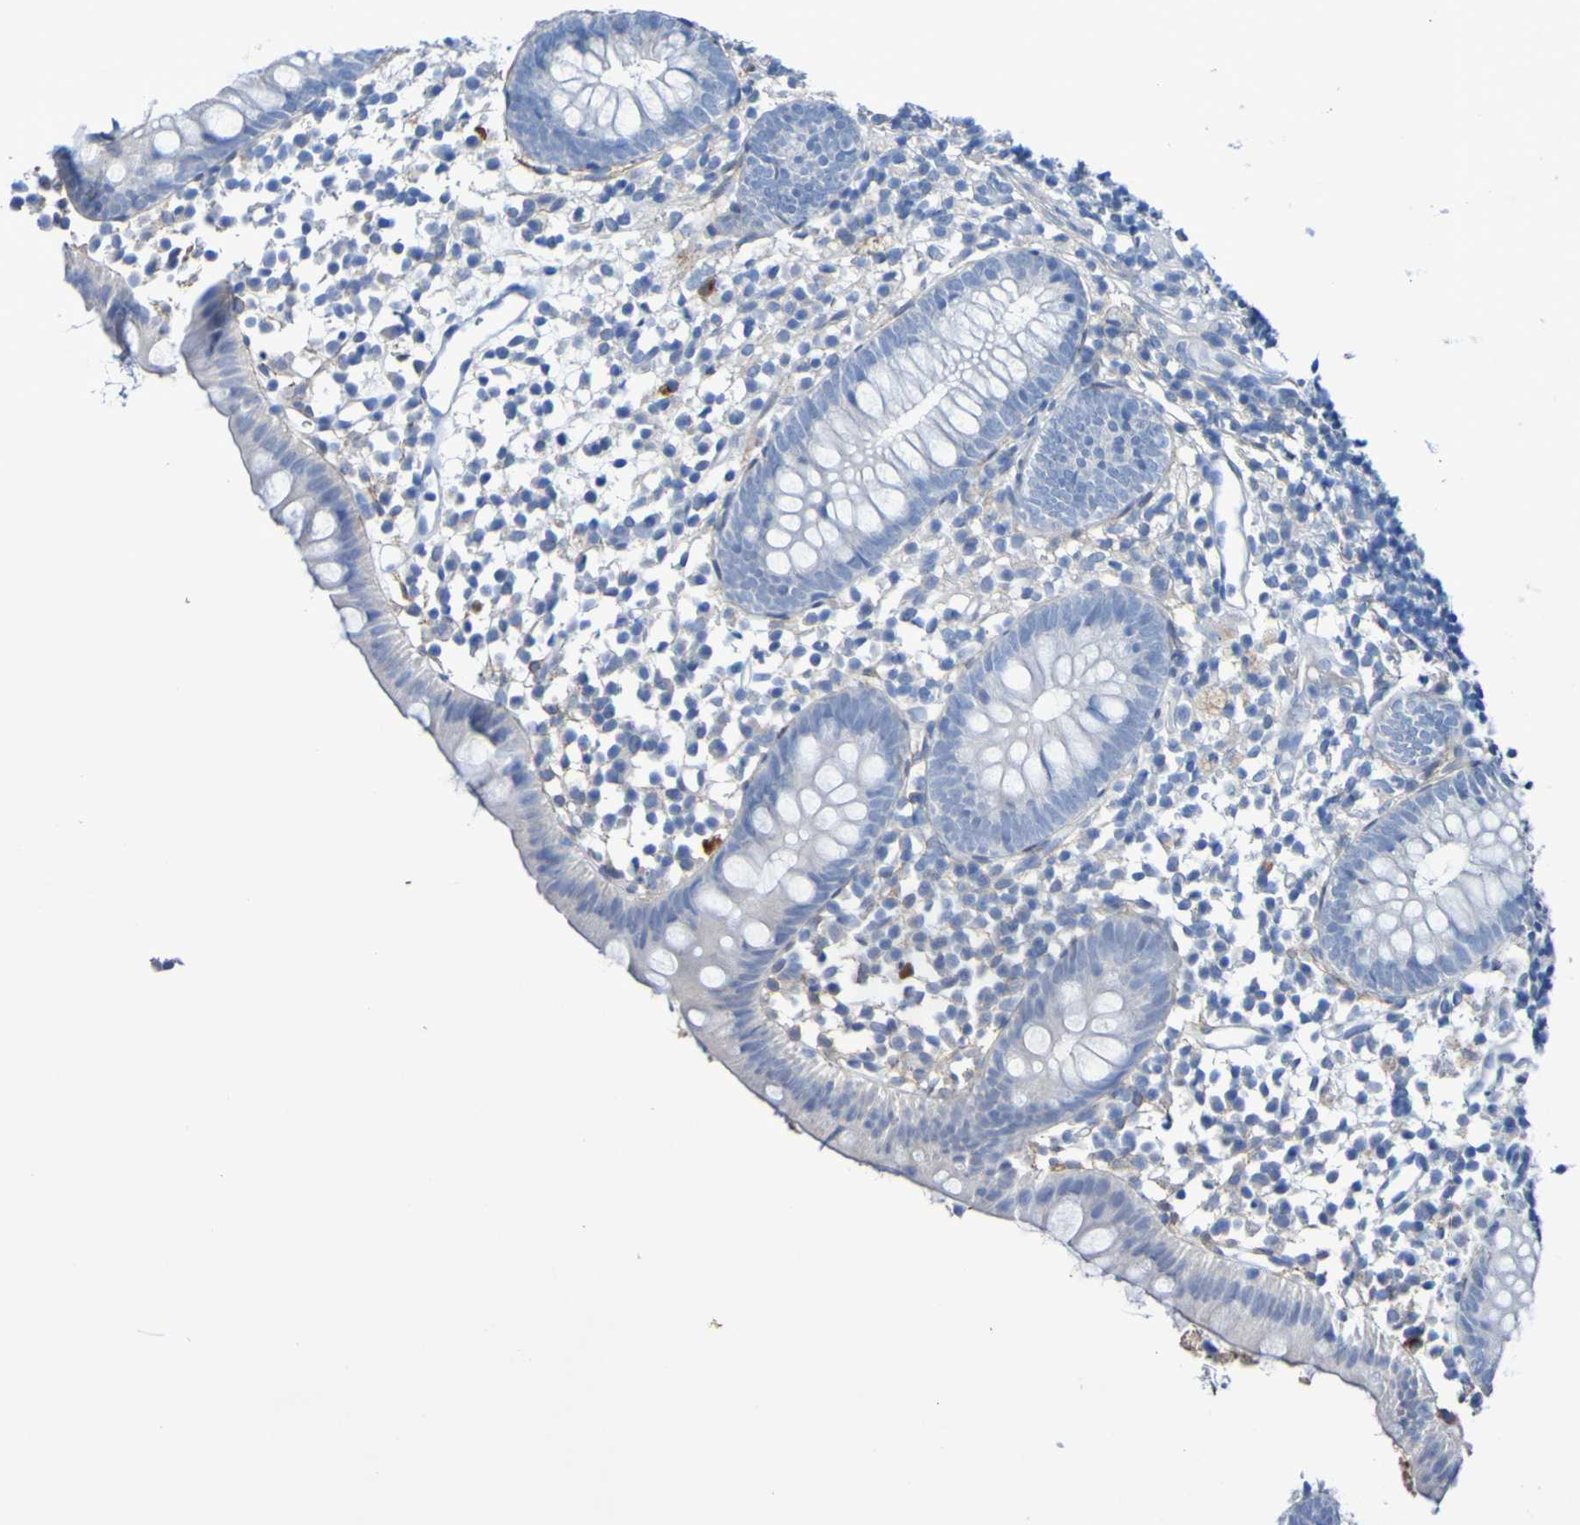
{"staining": {"intensity": "negative", "quantity": "none", "location": "none"}, "tissue": "appendix", "cell_type": "Glandular cells", "image_type": "normal", "snomed": [{"axis": "morphology", "description": "Normal tissue, NOS"}, {"axis": "topography", "description": "Appendix"}], "caption": "Glandular cells show no significant staining in benign appendix. (DAB (3,3'-diaminobenzidine) IHC, high magnification).", "gene": "SGCB", "patient": {"sex": "female", "age": 20}}